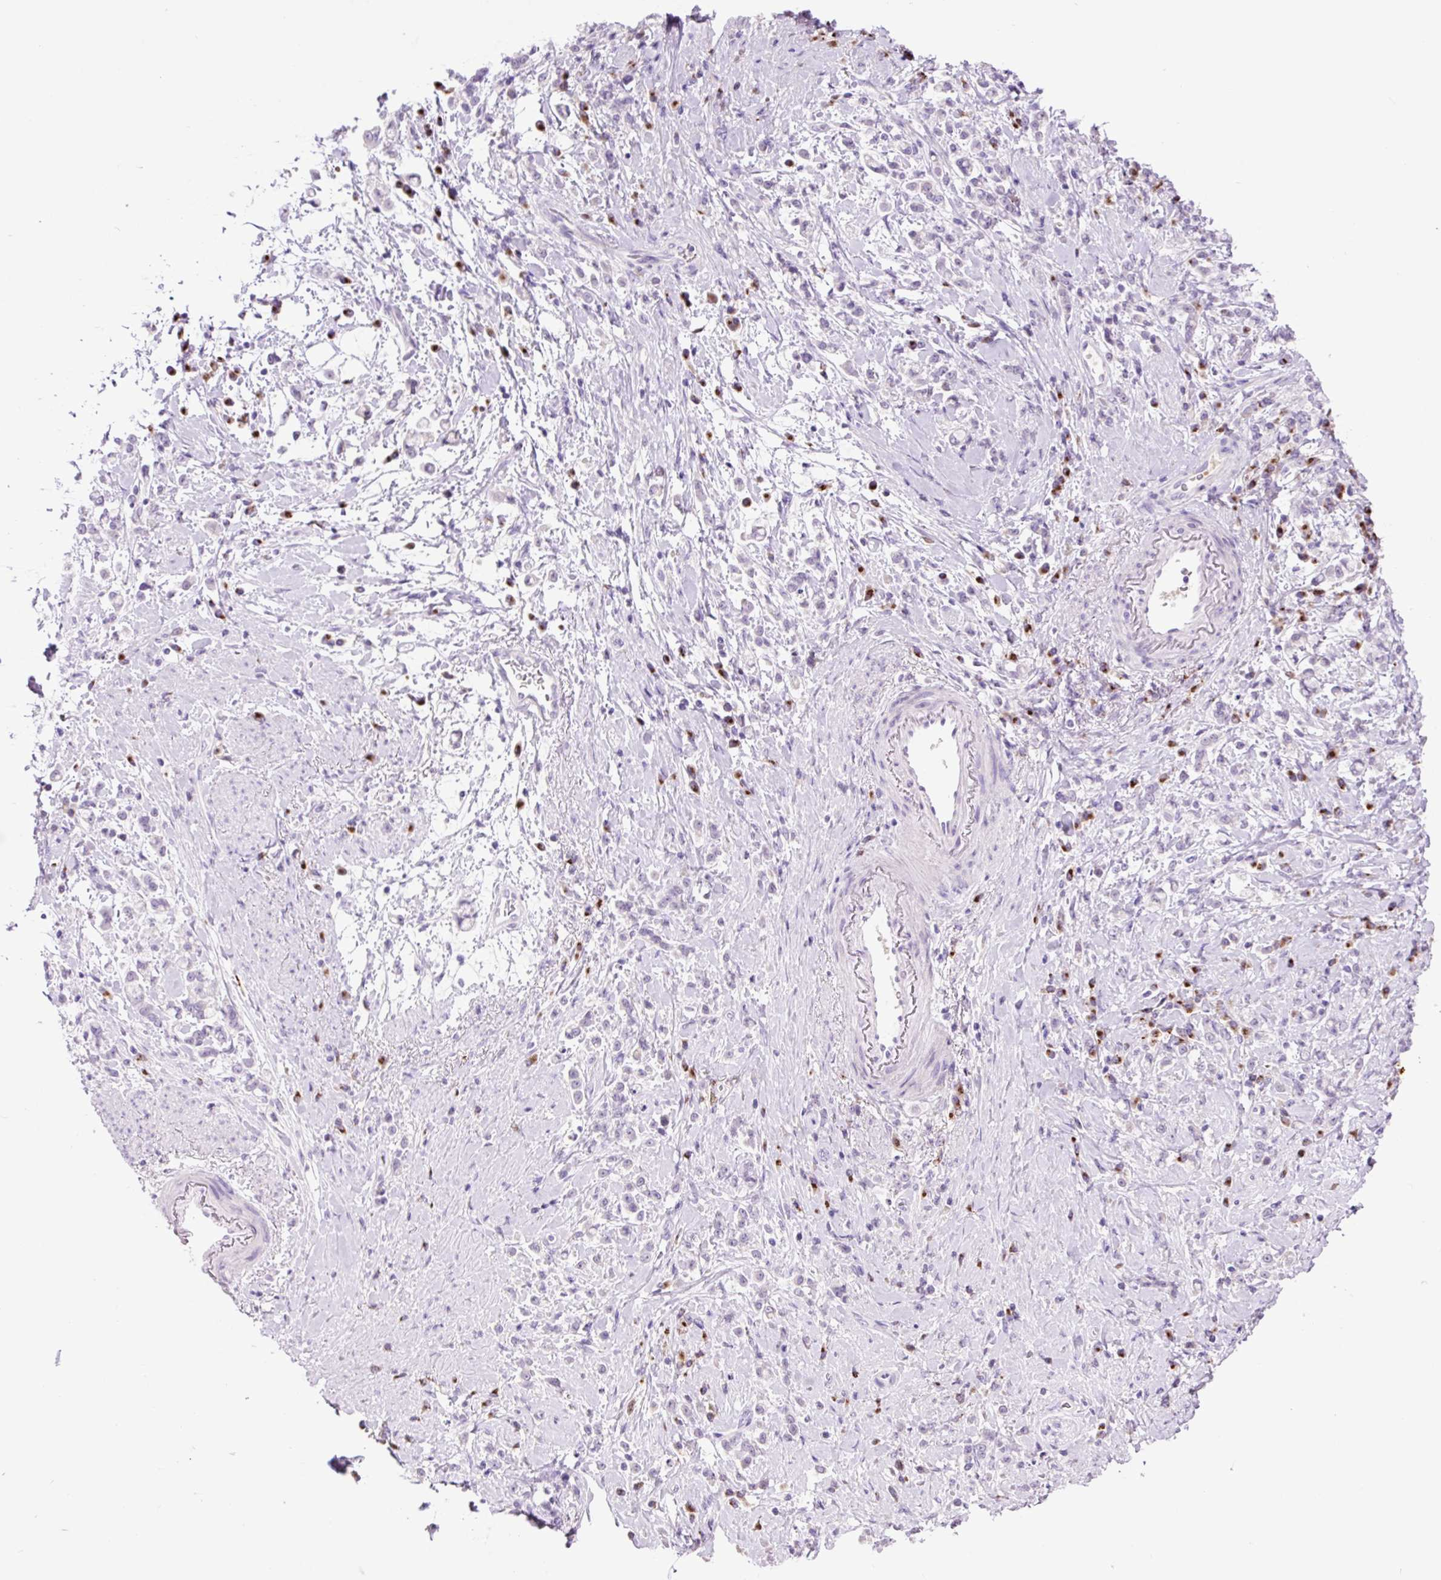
{"staining": {"intensity": "negative", "quantity": "none", "location": "none"}, "tissue": "stomach cancer", "cell_type": "Tumor cells", "image_type": "cancer", "snomed": [{"axis": "morphology", "description": "Adenocarcinoma, NOS"}, {"axis": "topography", "description": "Stomach"}], "caption": "A micrograph of stomach adenocarcinoma stained for a protein demonstrates no brown staining in tumor cells.", "gene": "MFSD3", "patient": {"sex": "female", "age": 60}}